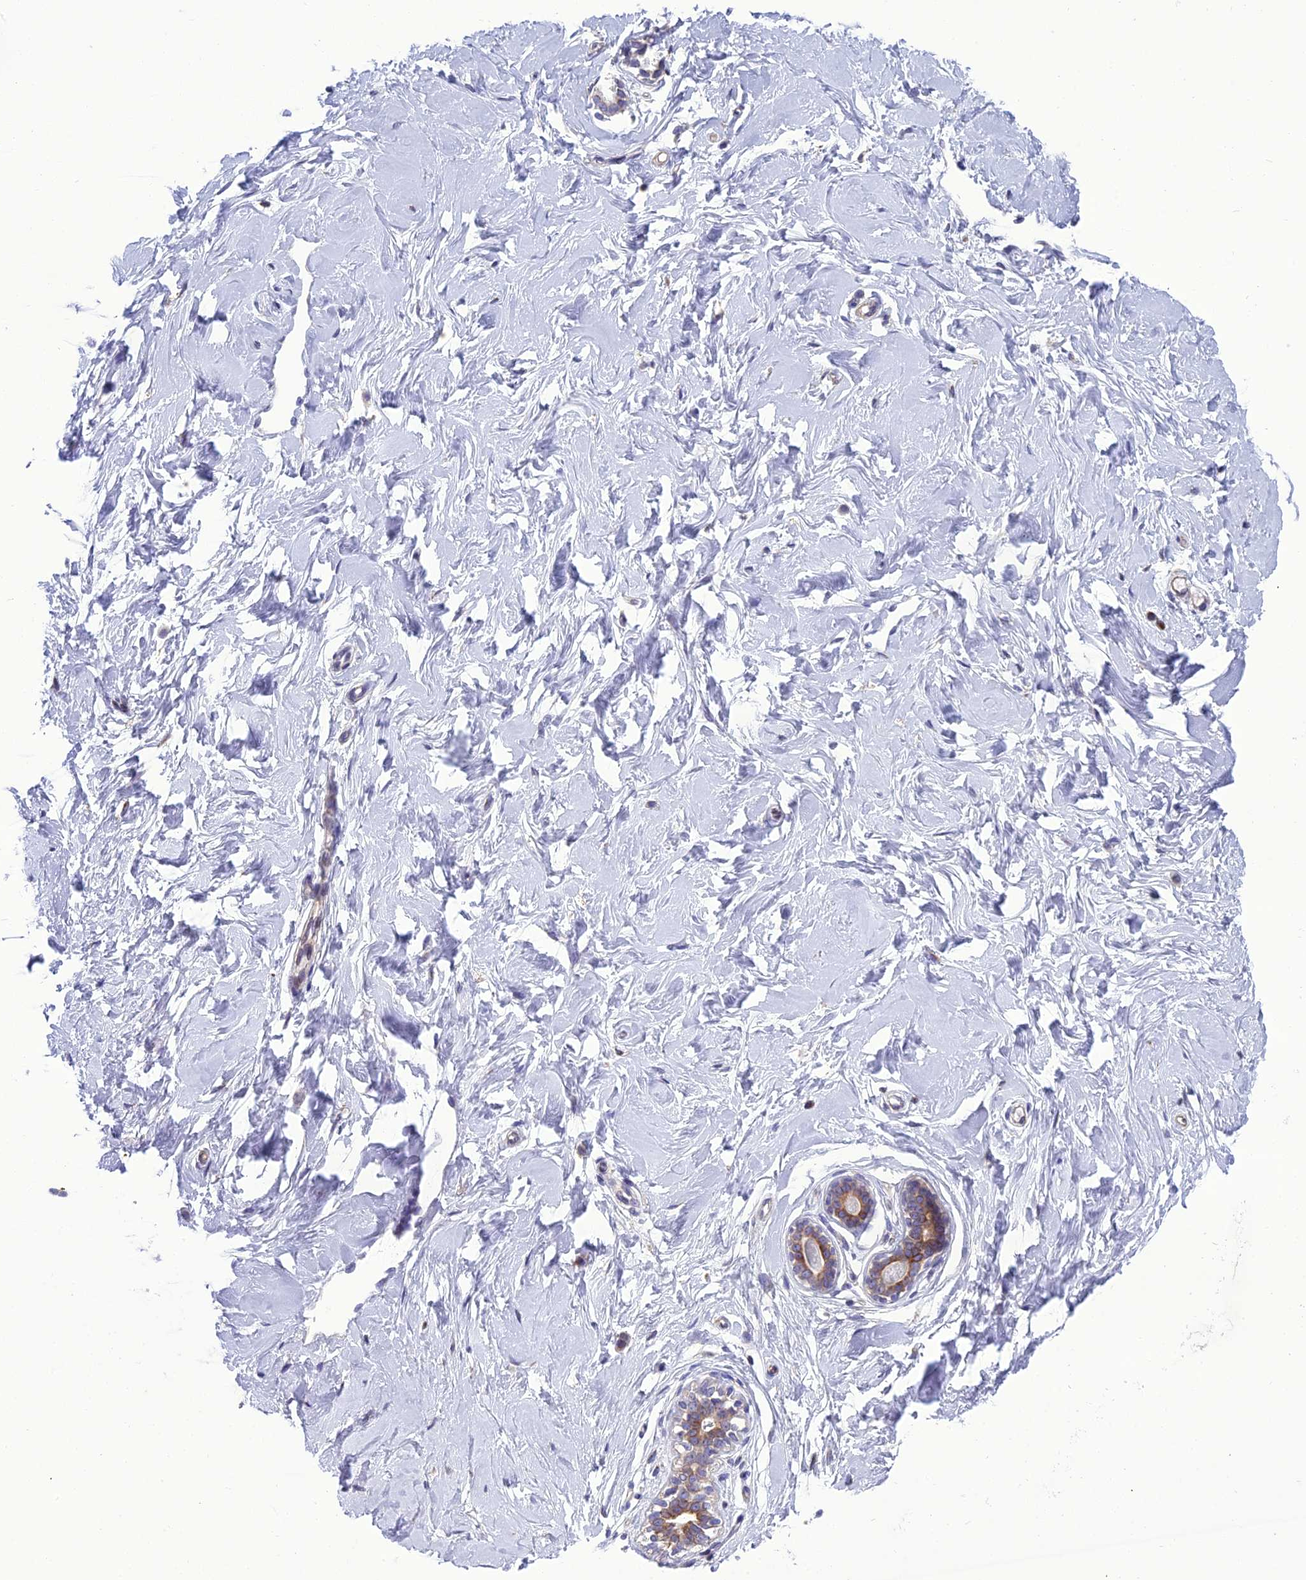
{"staining": {"intensity": "moderate", "quantity": ">75%", "location": "cytoplasmic/membranous"}, "tissue": "breast", "cell_type": "Glandular cells", "image_type": "normal", "snomed": [{"axis": "morphology", "description": "Normal tissue, NOS"}, {"axis": "morphology", "description": "Adenoma, NOS"}, {"axis": "topography", "description": "Breast"}], "caption": "Brown immunohistochemical staining in normal breast exhibits moderate cytoplasmic/membranous positivity in approximately >75% of glandular cells. The protein of interest is shown in brown color, while the nuclei are stained blue.", "gene": "GOLPH3", "patient": {"sex": "female", "age": 23}}